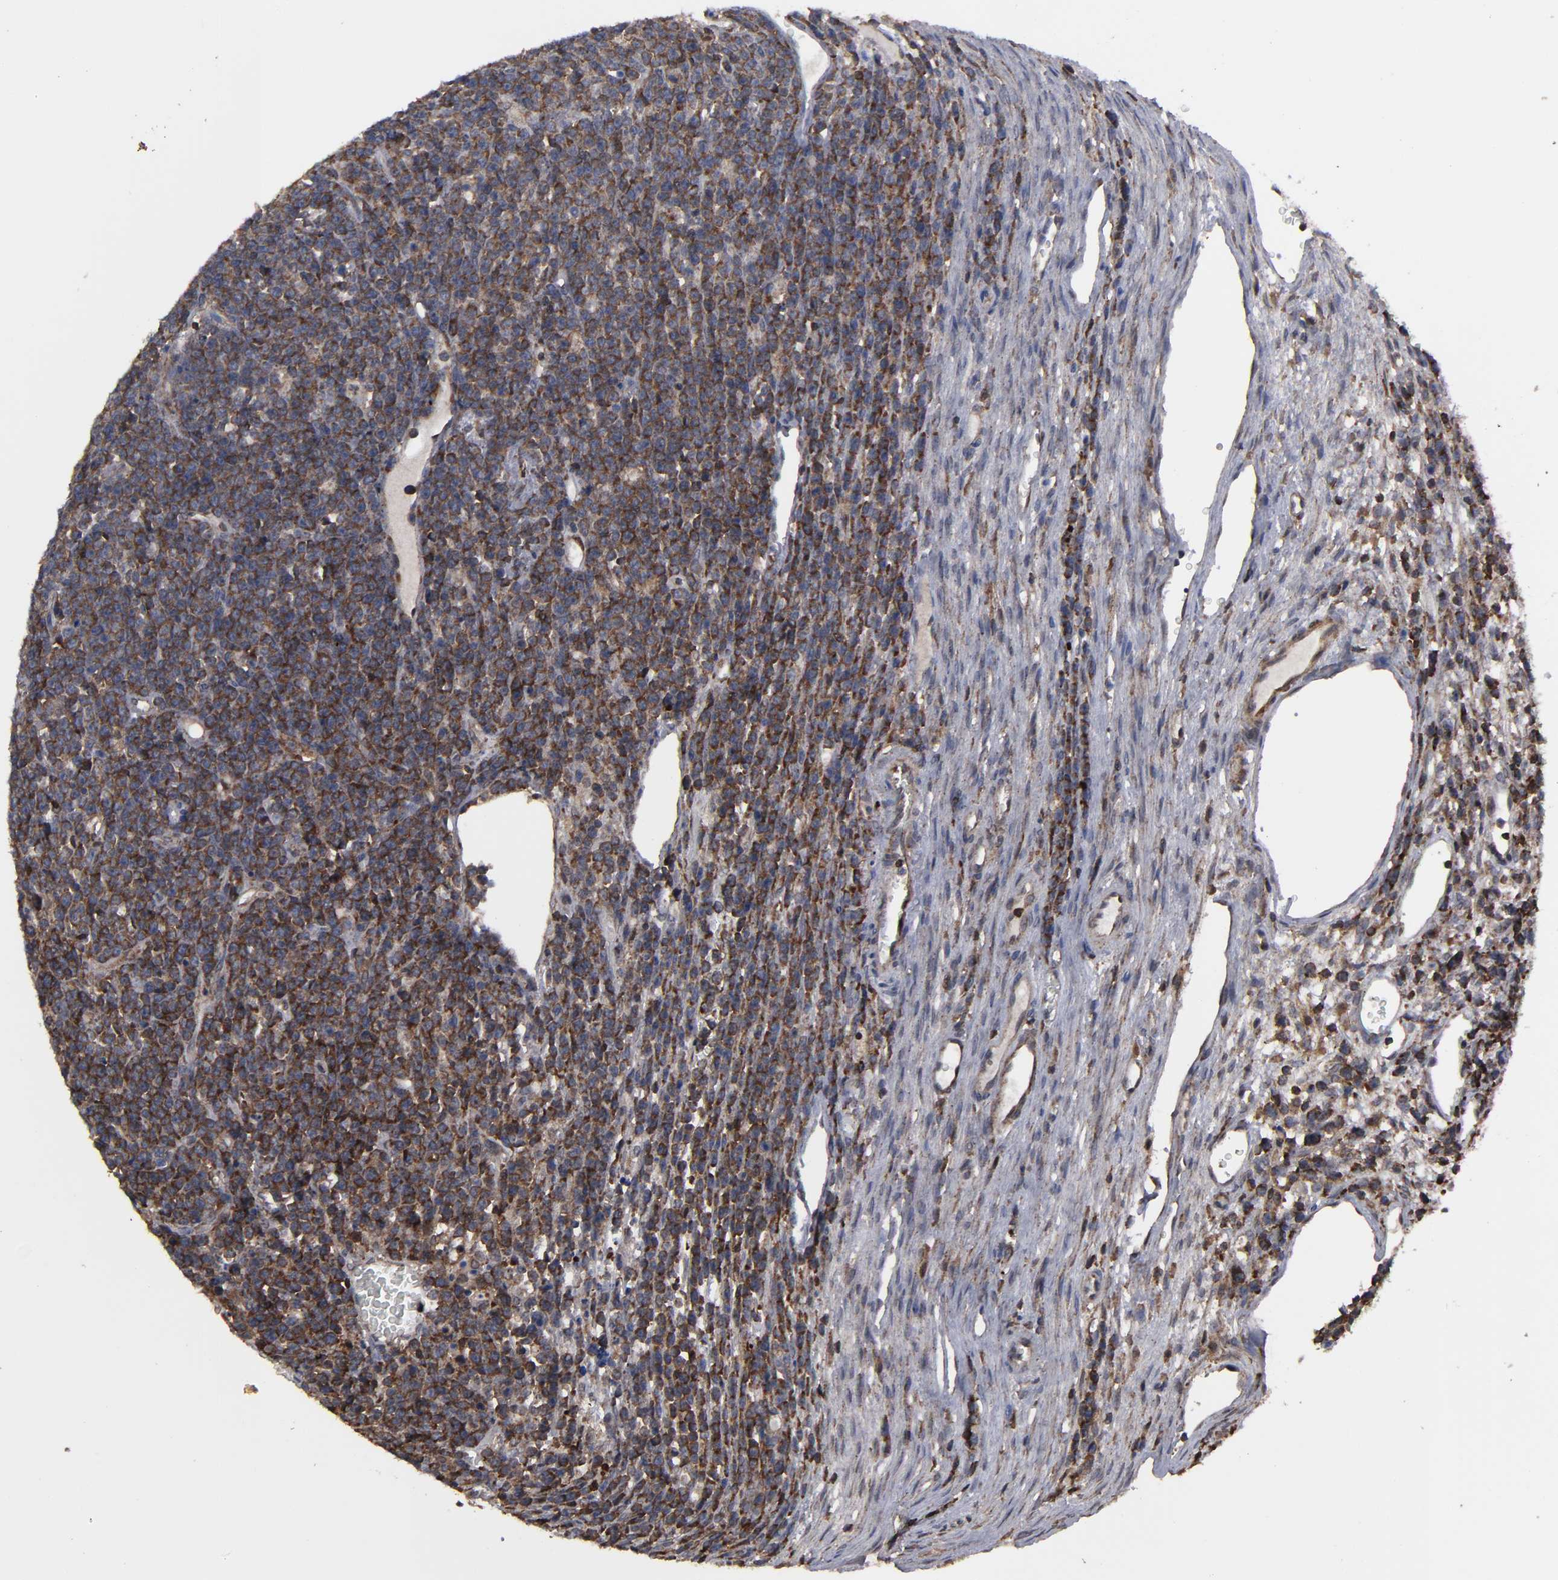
{"staining": {"intensity": "strong", "quantity": ">75%", "location": "cytoplasmic/membranous,nuclear"}, "tissue": "lymphoma", "cell_type": "Tumor cells", "image_type": "cancer", "snomed": [{"axis": "morphology", "description": "Malignant lymphoma, non-Hodgkin's type, High grade"}, {"axis": "topography", "description": "Ovary"}], "caption": "DAB (3,3'-diaminobenzidine) immunohistochemical staining of lymphoma exhibits strong cytoplasmic/membranous and nuclear protein positivity in approximately >75% of tumor cells.", "gene": "KIAA2026", "patient": {"sex": "female", "age": 56}}